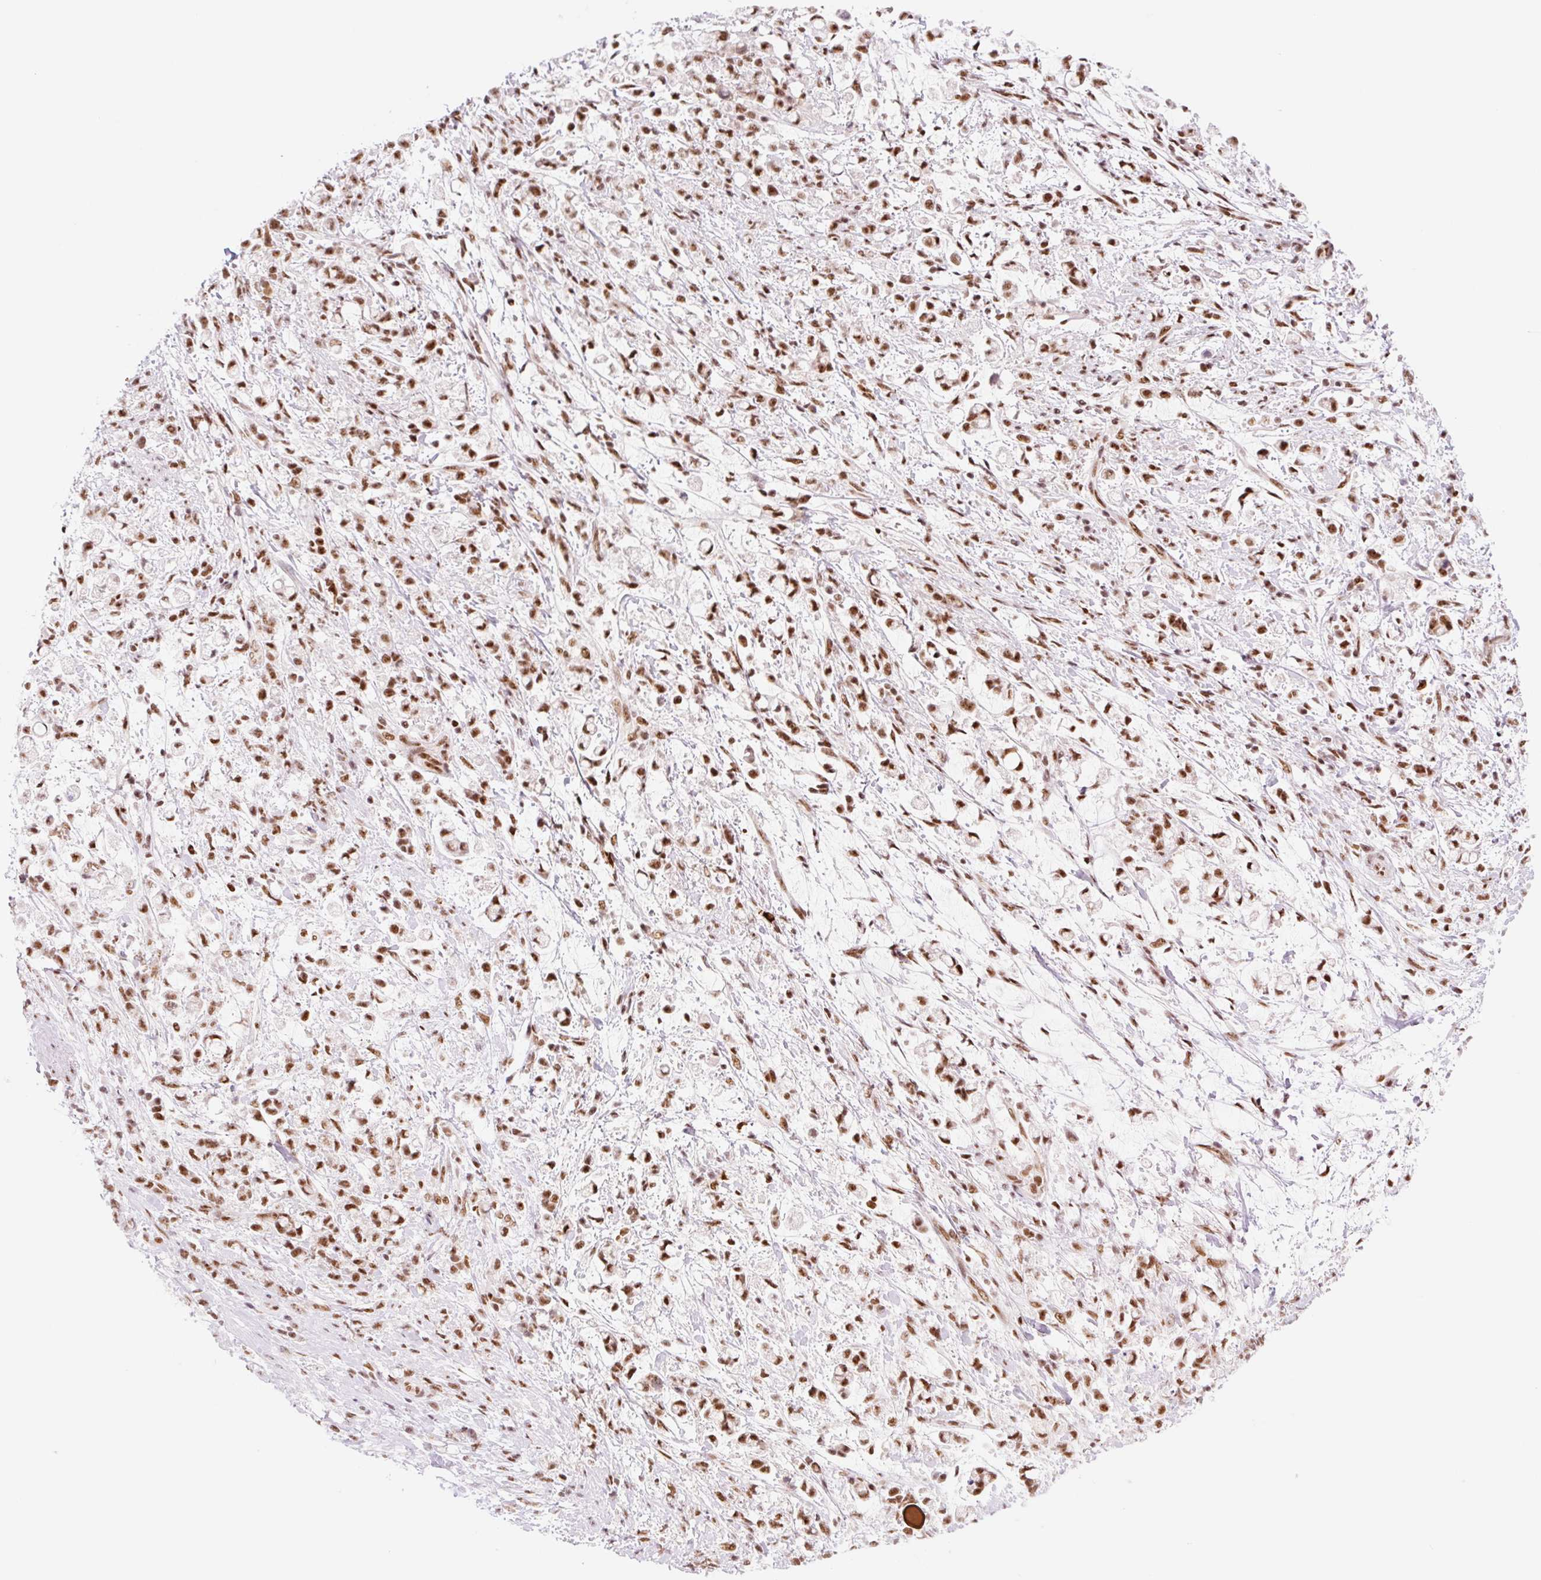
{"staining": {"intensity": "strong", "quantity": ">75%", "location": "nuclear"}, "tissue": "stomach cancer", "cell_type": "Tumor cells", "image_type": "cancer", "snomed": [{"axis": "morphology", "description": "Adenocarcinoma, NOS"}, {"axis": "topography", "description": "Stomach"}], "caption": "An image of stomach cancer stained for a protein shows strong nuclear brown staining in tumor cells.", "gene": "PRDM11", "patient": {"sex": "female", "age": 60}}